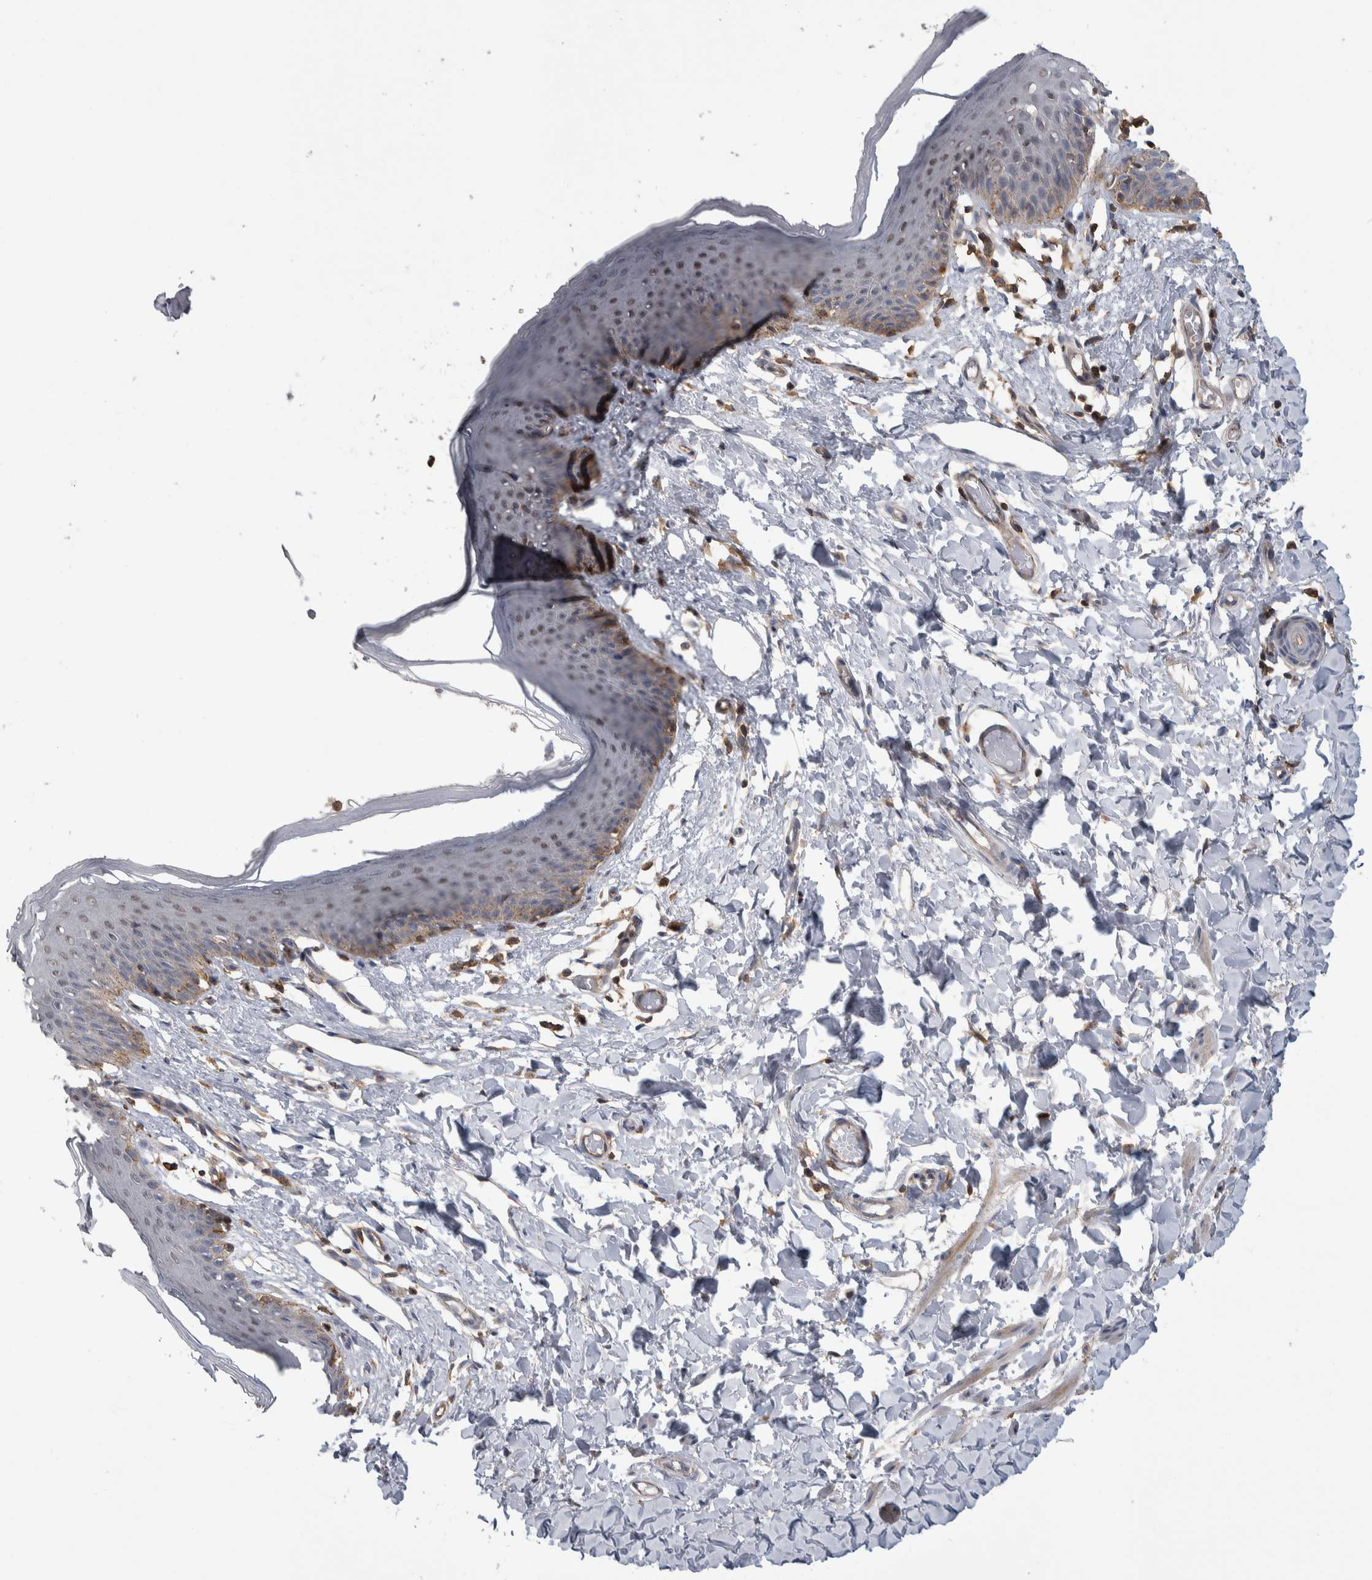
{"staining": {"intensity": "weak", "quantity": "<25%", "location": "cytoplasmic/membranous,nuclear"}, "tissue": "skin", "cell_type": "Epidermal cells", "image_type": "normal", "snomed": [{"axis": "morphology", "description": "Normal tissue, NOS"}, {"axis": "topography", "description": "Vulva"}], "caption": "A micrograph of skin stained for a protein shows no brown staining in epidermal cells. The staining is performed using DAB brown chromogen with nuclei counter-stained in using hematoxylin.", "gene": "SDCBP", "patient": {"sex": "female", "age": 66}}